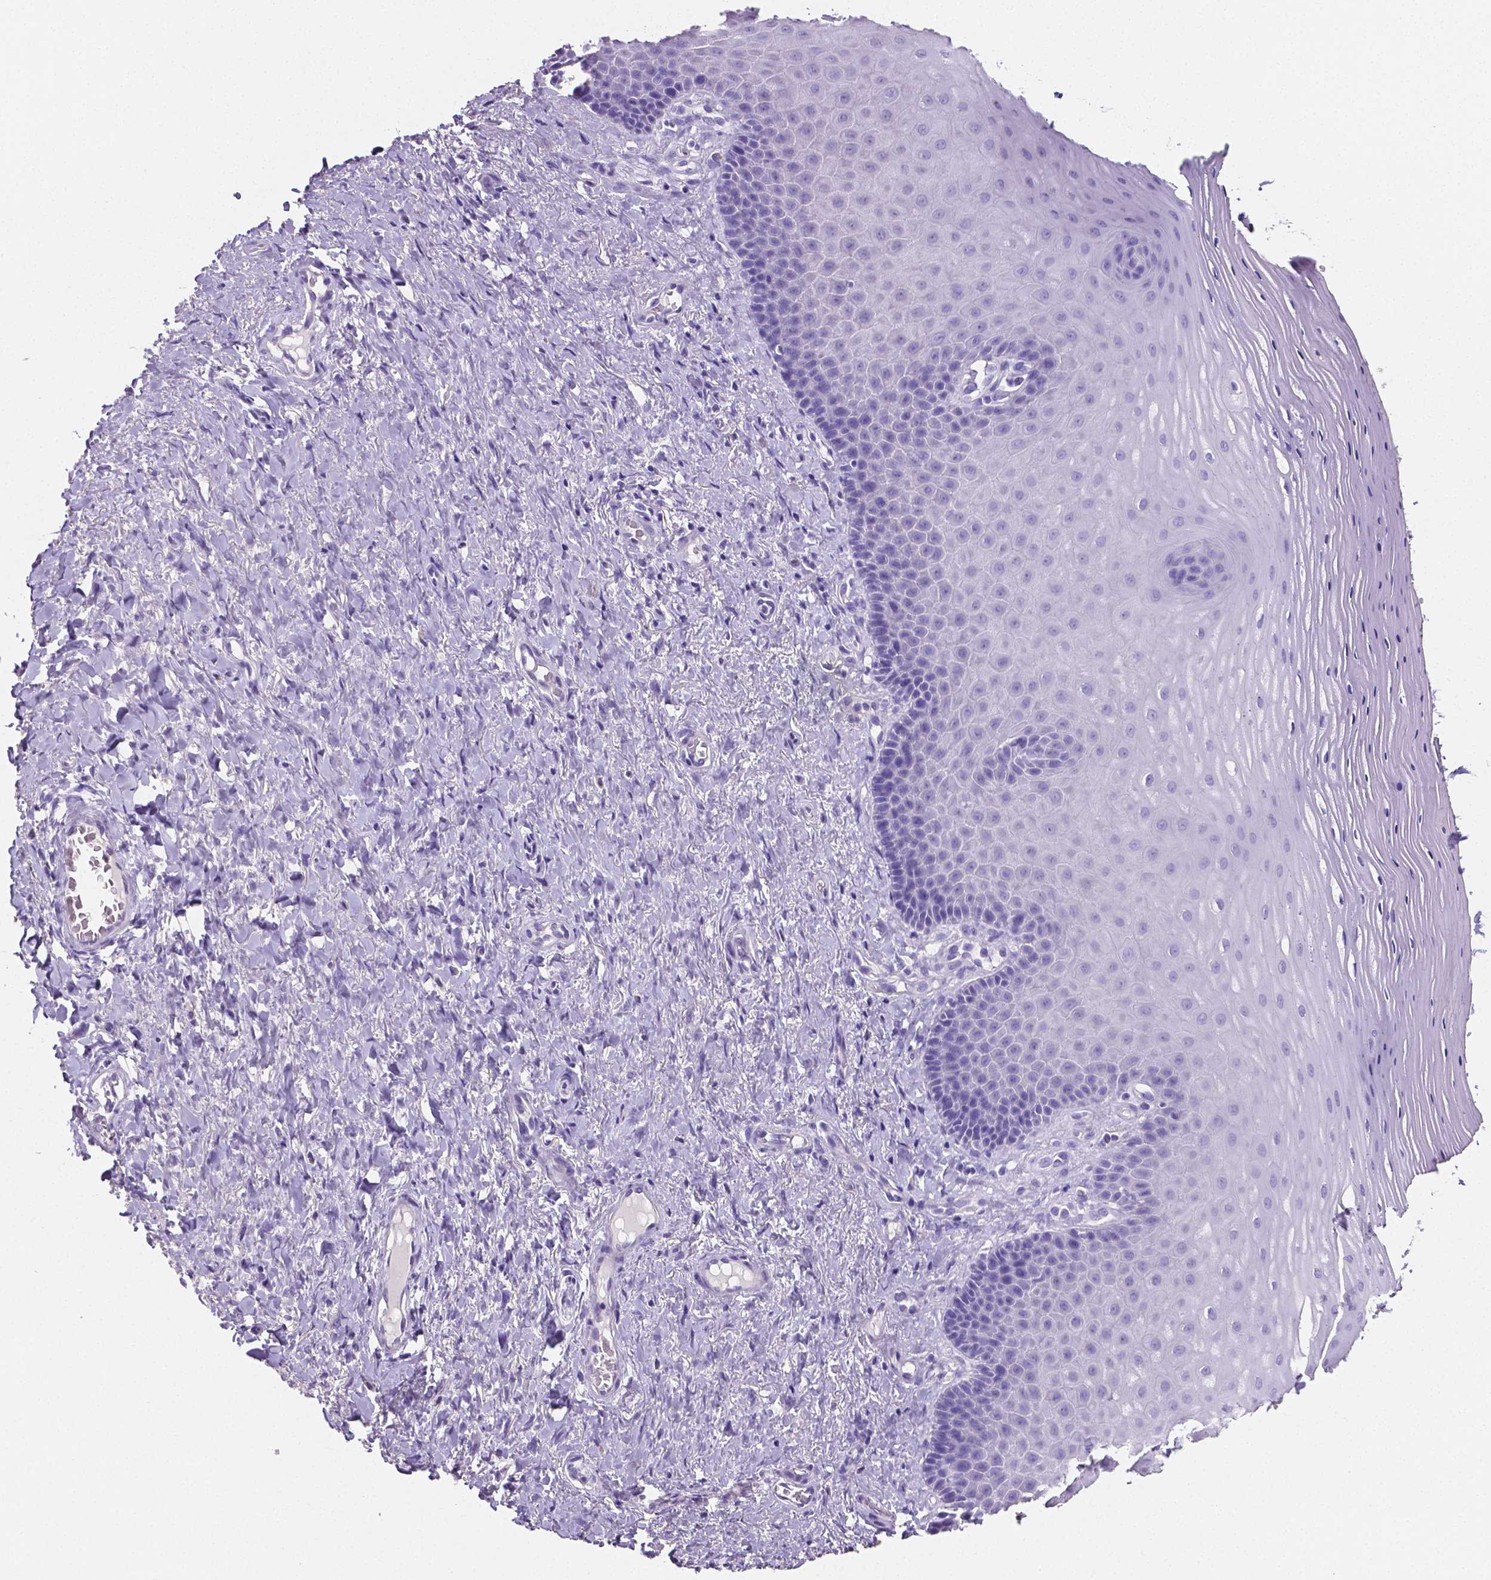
{"staining": {"intensity": "negative", "quantity": "none", "location": "none"}, "tissue": "vagina", "cell_type": "Squamous epithelial cells", "image_type": "normal", "snomed": [{"axis": "morphology", "description": "Normal tissue, NOS"}, {"axis": "topography", "description": "Vagina"}], "caption": "DAB (3,3'-diaminobenzidine) immunohistochemical staining of unremarkable vagina demonstrates no significant expression in squamous epithelial cells. (Stains: DAB (3,3'-diaminobenzidine) immunohistochemistry with hematoxylin counter stain, Microscopy: brightfield microscopy at high magnification).", "gene": "SLC22A2", "patient": {"sex": "female", "age": 83}}